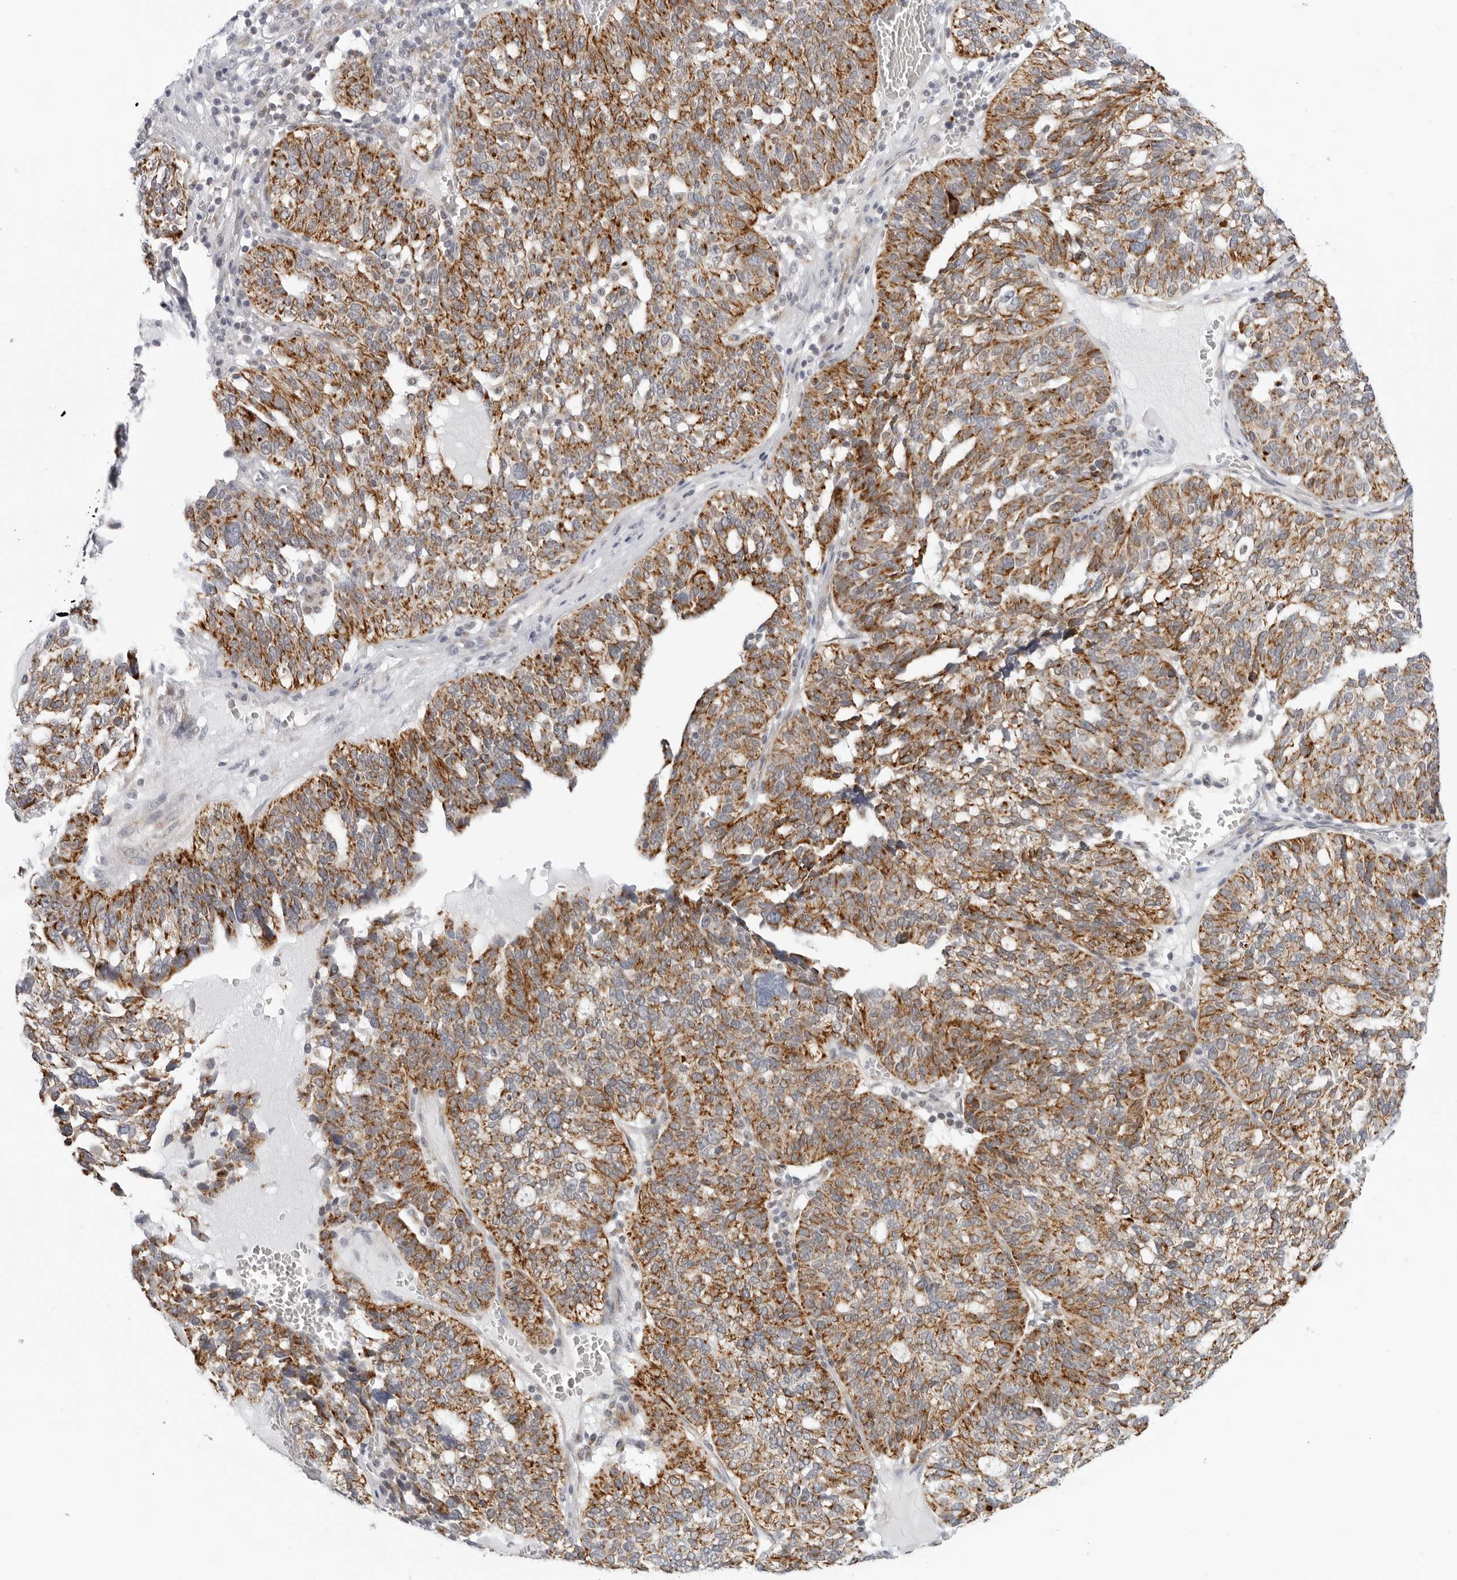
{"staining": {"intensity": "strong", "quantity": ">75%", "location": "cytoplasmic/membranous"}, "tissue": "ovarian cancer", "cell_type": "Tumor cells", "image_type": "cancer", "snomed": [{"axis": "morphology", "description": "Cystadenocarcinoma, serous, NOS"}, {"axis": "topography", "description": "Ovary"}], "caption": "DAB immunohistochemical staining of human ovarian cancer (serous cystadenocarcinoma) reveals strong cytoplasmic/membranous protein positivity in about >75% of tumor cells.", "gene": "CIART", "patient": {"sex": "female", "age": 59}}